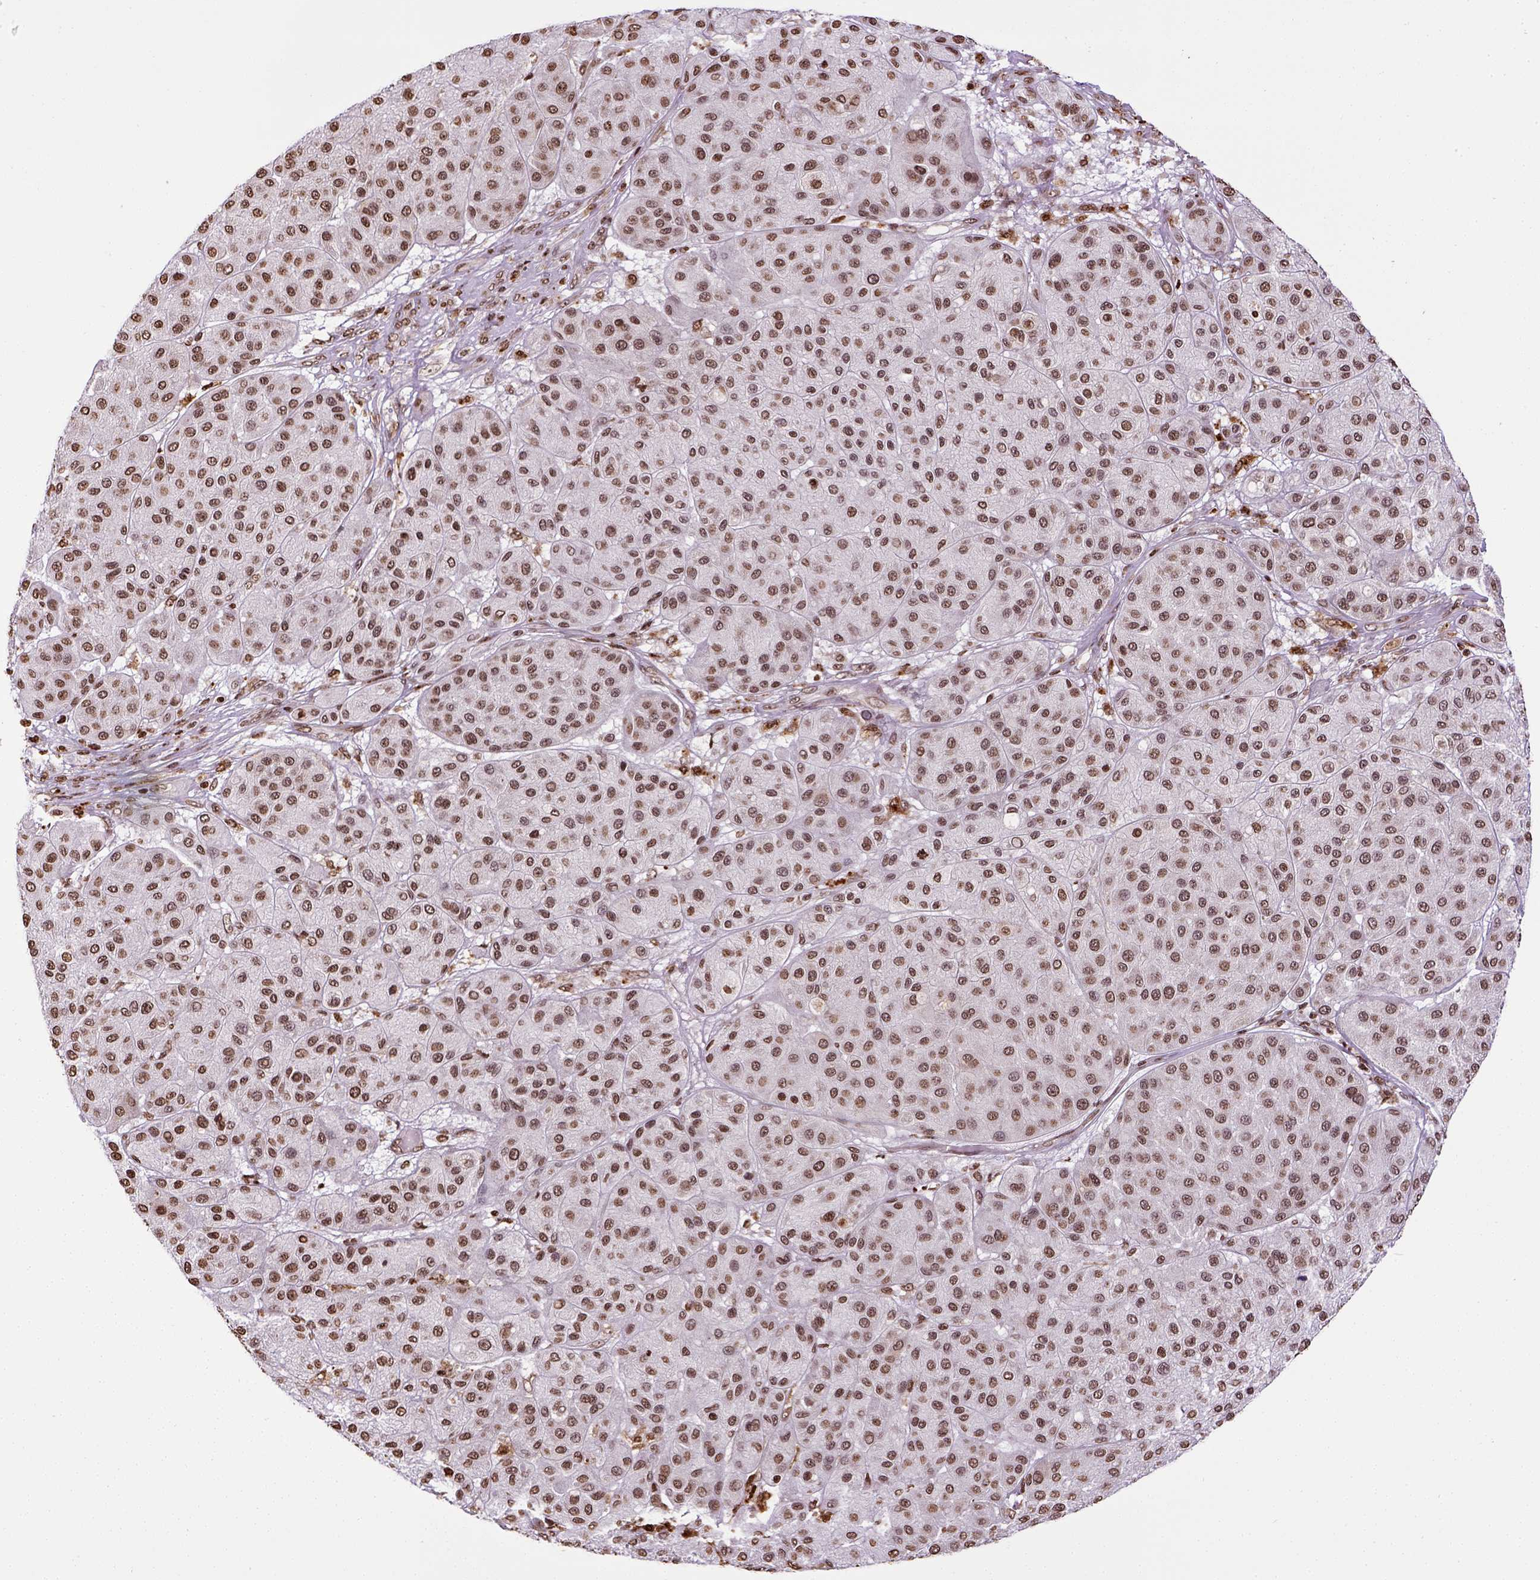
{"staining": {"intensity": "moderate", "quantity": ">75%", "location": "nuclear"}, "tissue": "melanoma", "cell_type": "Tumor cells", "image_type": "cancer", "snomed": [{"axis": "morphology", "description": "Malignant melanoma, Metastatic site"}, {"axis": "topography", "description": "Smooth muscle"}], "caption": "Moderate nuclear staining is seen in approximately >75% of tumor cells in malignant melanoma (metastatic site). (DAB (3,3'-diaminobenzidine) IHC with brightfield microscopy, high magnification).", "gene": "ZNF75D", "patient": {"sex": "male", "age": 41}}